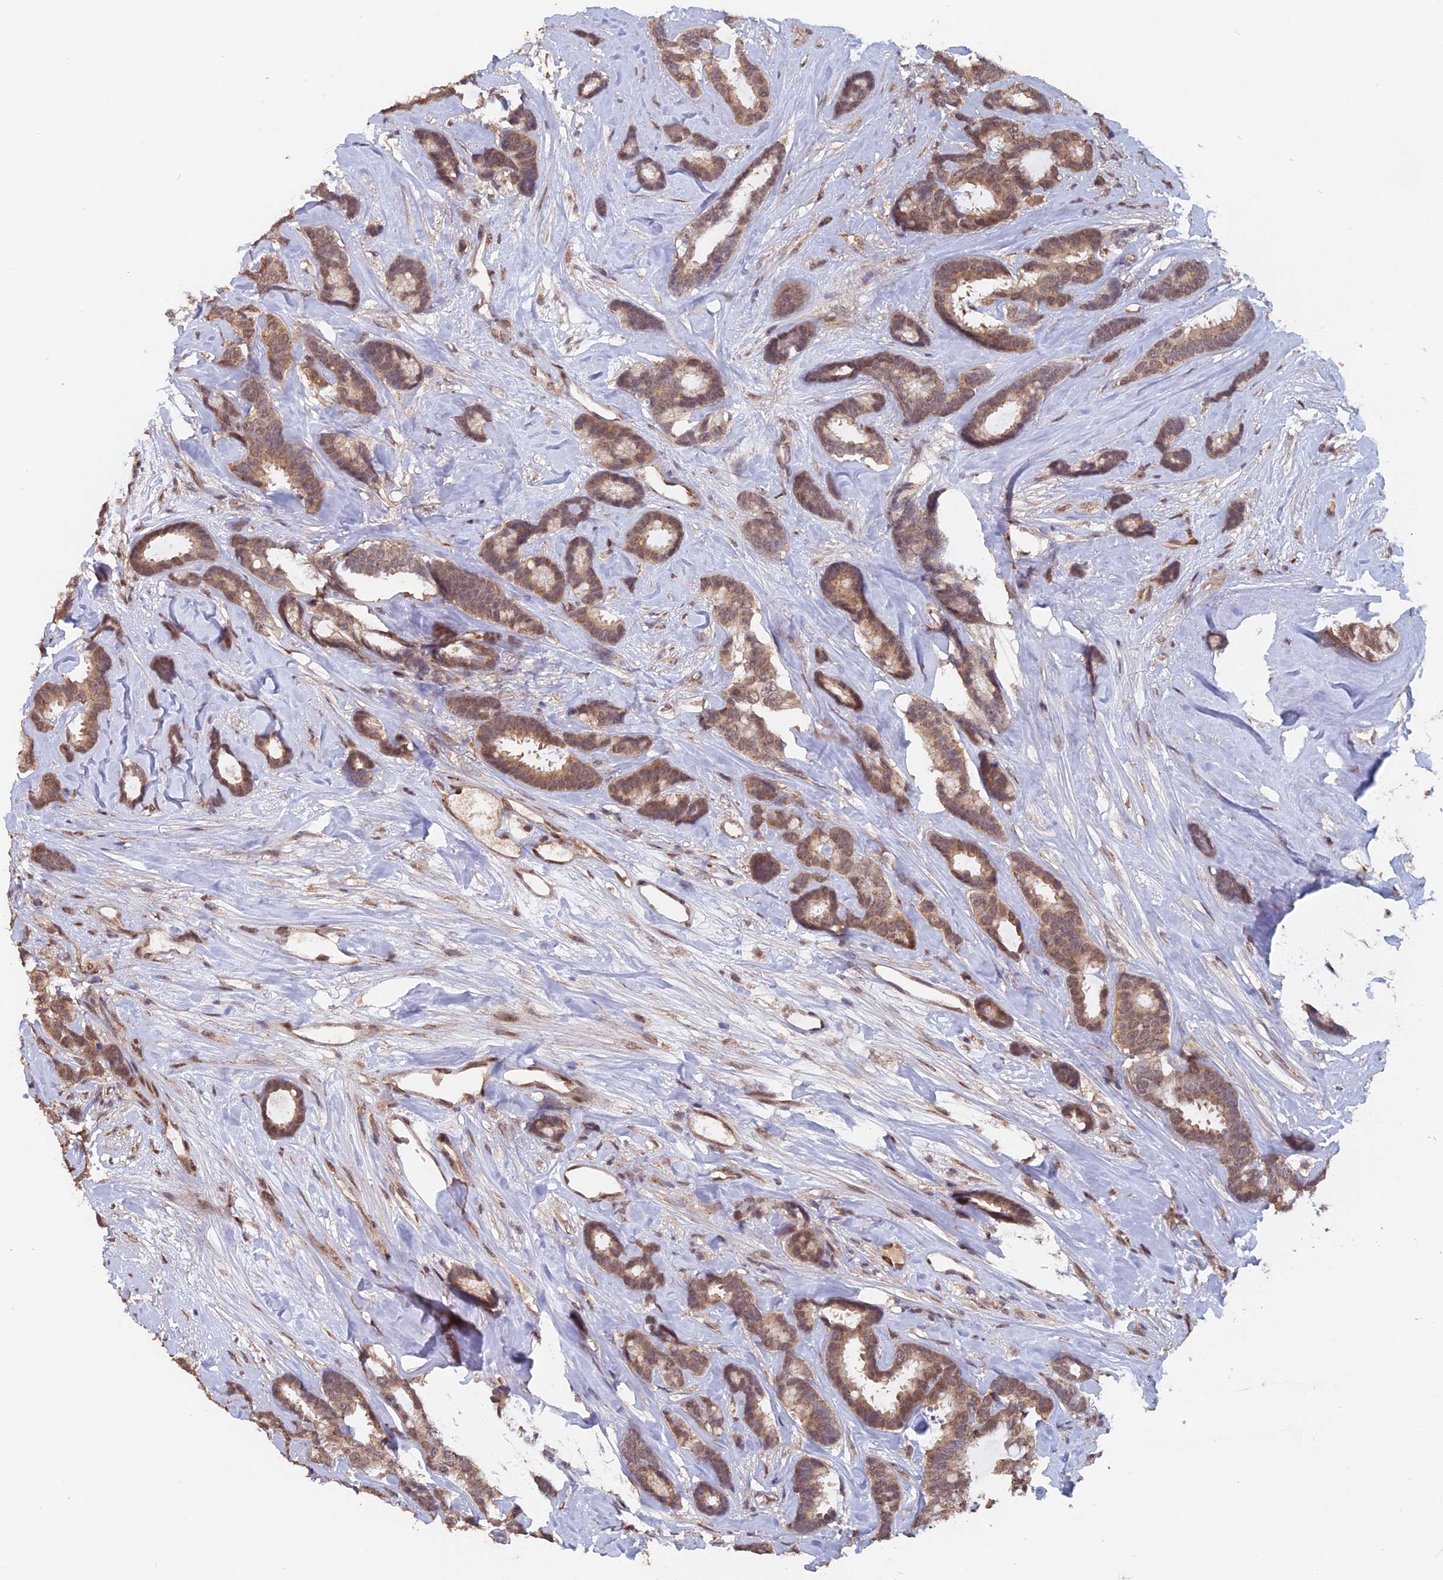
{"staining": {"intensity": "moderate", "quantity": ">75%", "location": "cytoplasmic/membranous"}, "tissue": "breast cancer", "cell_type": "Tumor cells", "image_type": "cancer", "snomed": [{"axis": "morphology", "description": "Duct carcinoma"}, {"axis": "topography", "description": "Breast"}], "caption": "The image reveals immunohistochemical staining of breast cancer. There is moderate cytoplasmic/membranous staining is appreciated in about >75% of tumor cells. (Brightfield microscopy of DAB IHC at high magnification).", "gene": "PIGQ", "patient": {"sex": "female", "age": 87}}